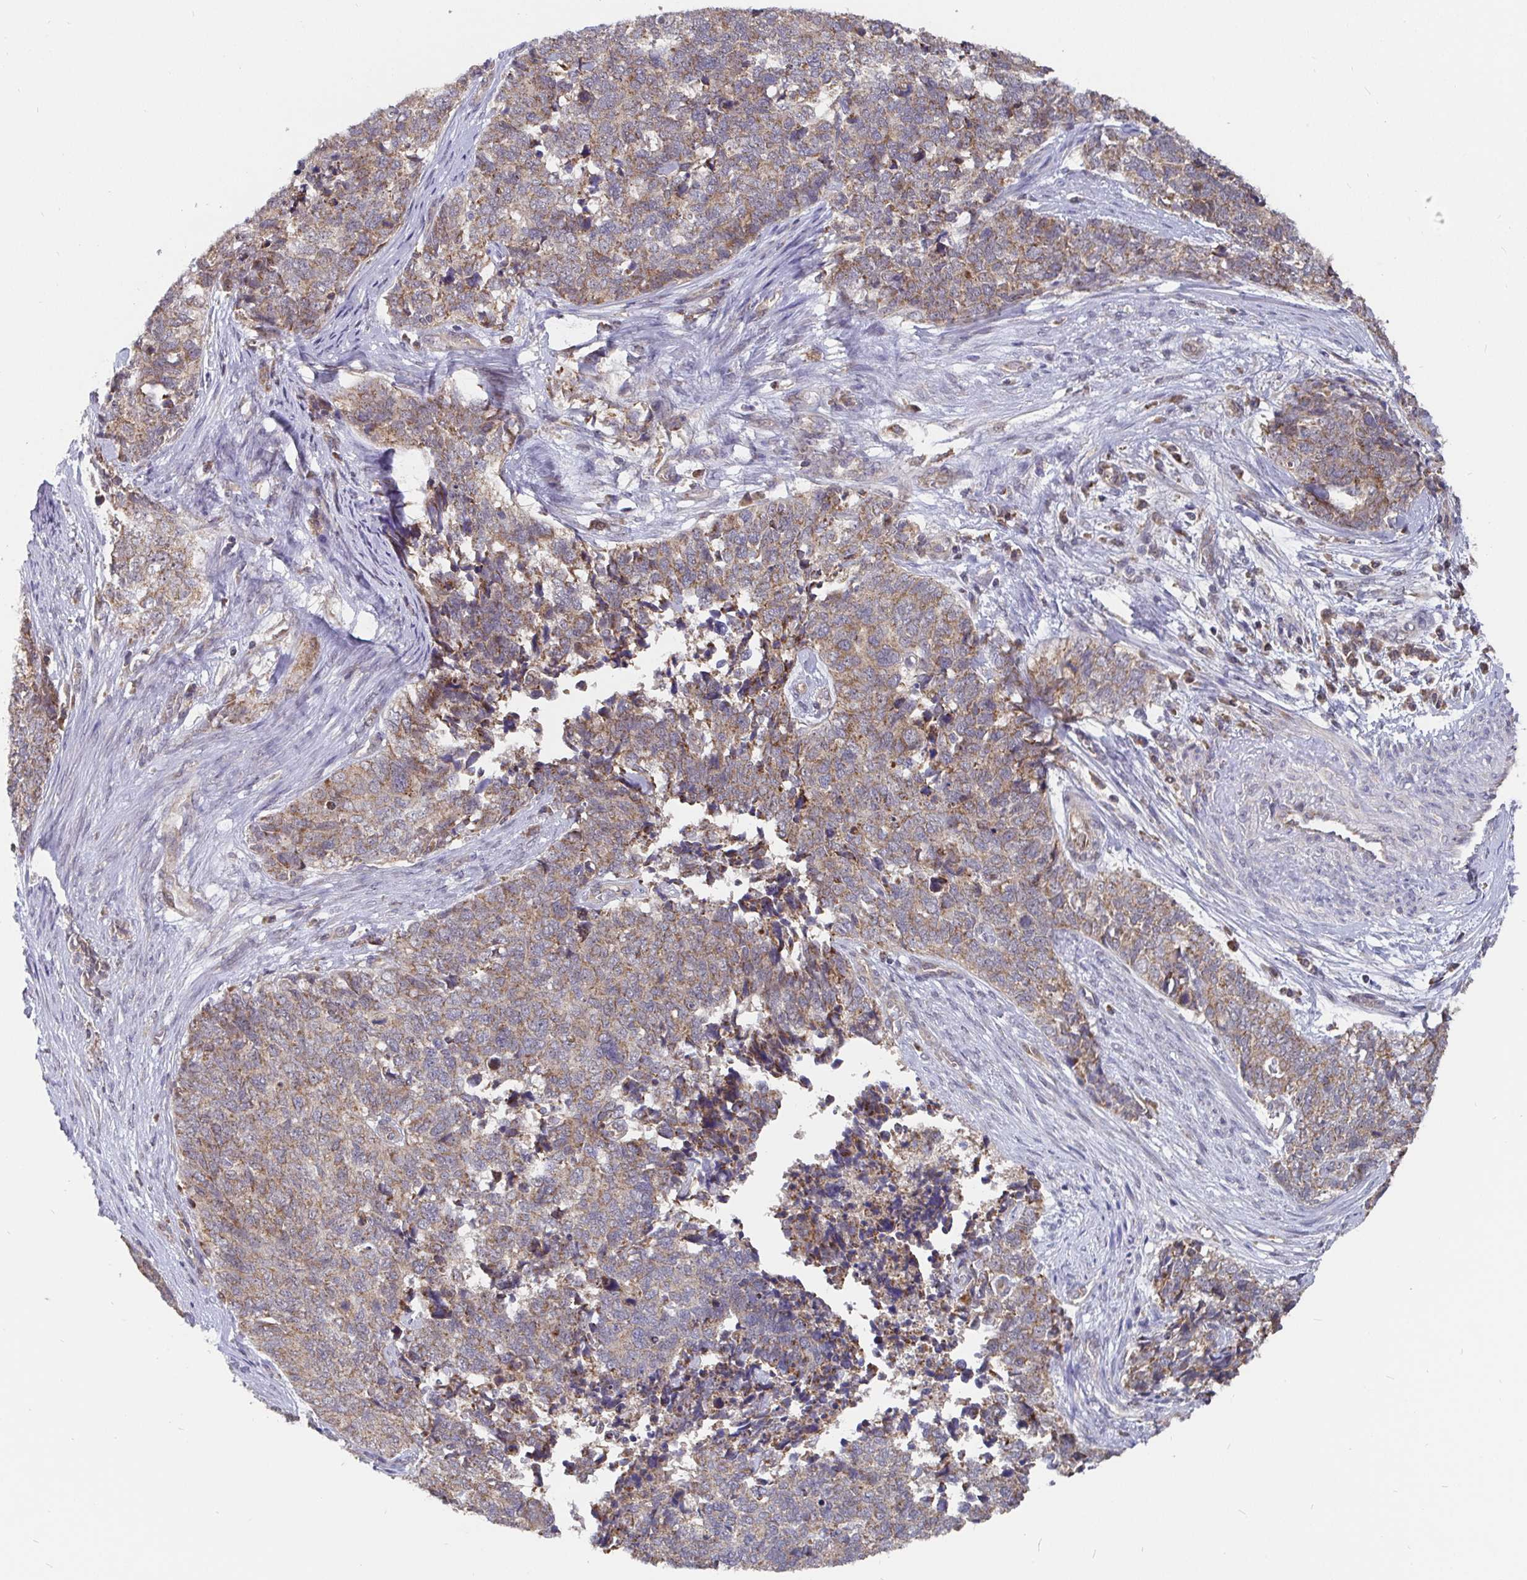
{"staining": {"intensity": "weak", "quantity": ">75%", "location": "cytoplasmic/membranous"}, "tissue": "cervical cancer", "cell_type": "Tumor cells", "image_type": "cancer", "snomed": [{"axis": "morphology", "description": "Adenocarcinoma, NOS"}, {"axis": "topography", "description": "Cervix"}], "caption": "A high-resolution image shows immunohistochemistry (IHC) staining of cervical cancer, which displays weak cytoplasmic/membranous staining in approximately >75% of tumor cells. The staining is performed using DAB (3,3'-diaminobenzidine) brown chromogen to label protein expression. The nuclei are counter-stained blue using hematoxylin.", "gene": "PDF", "patient": {"sex": "female", "age": 63}}